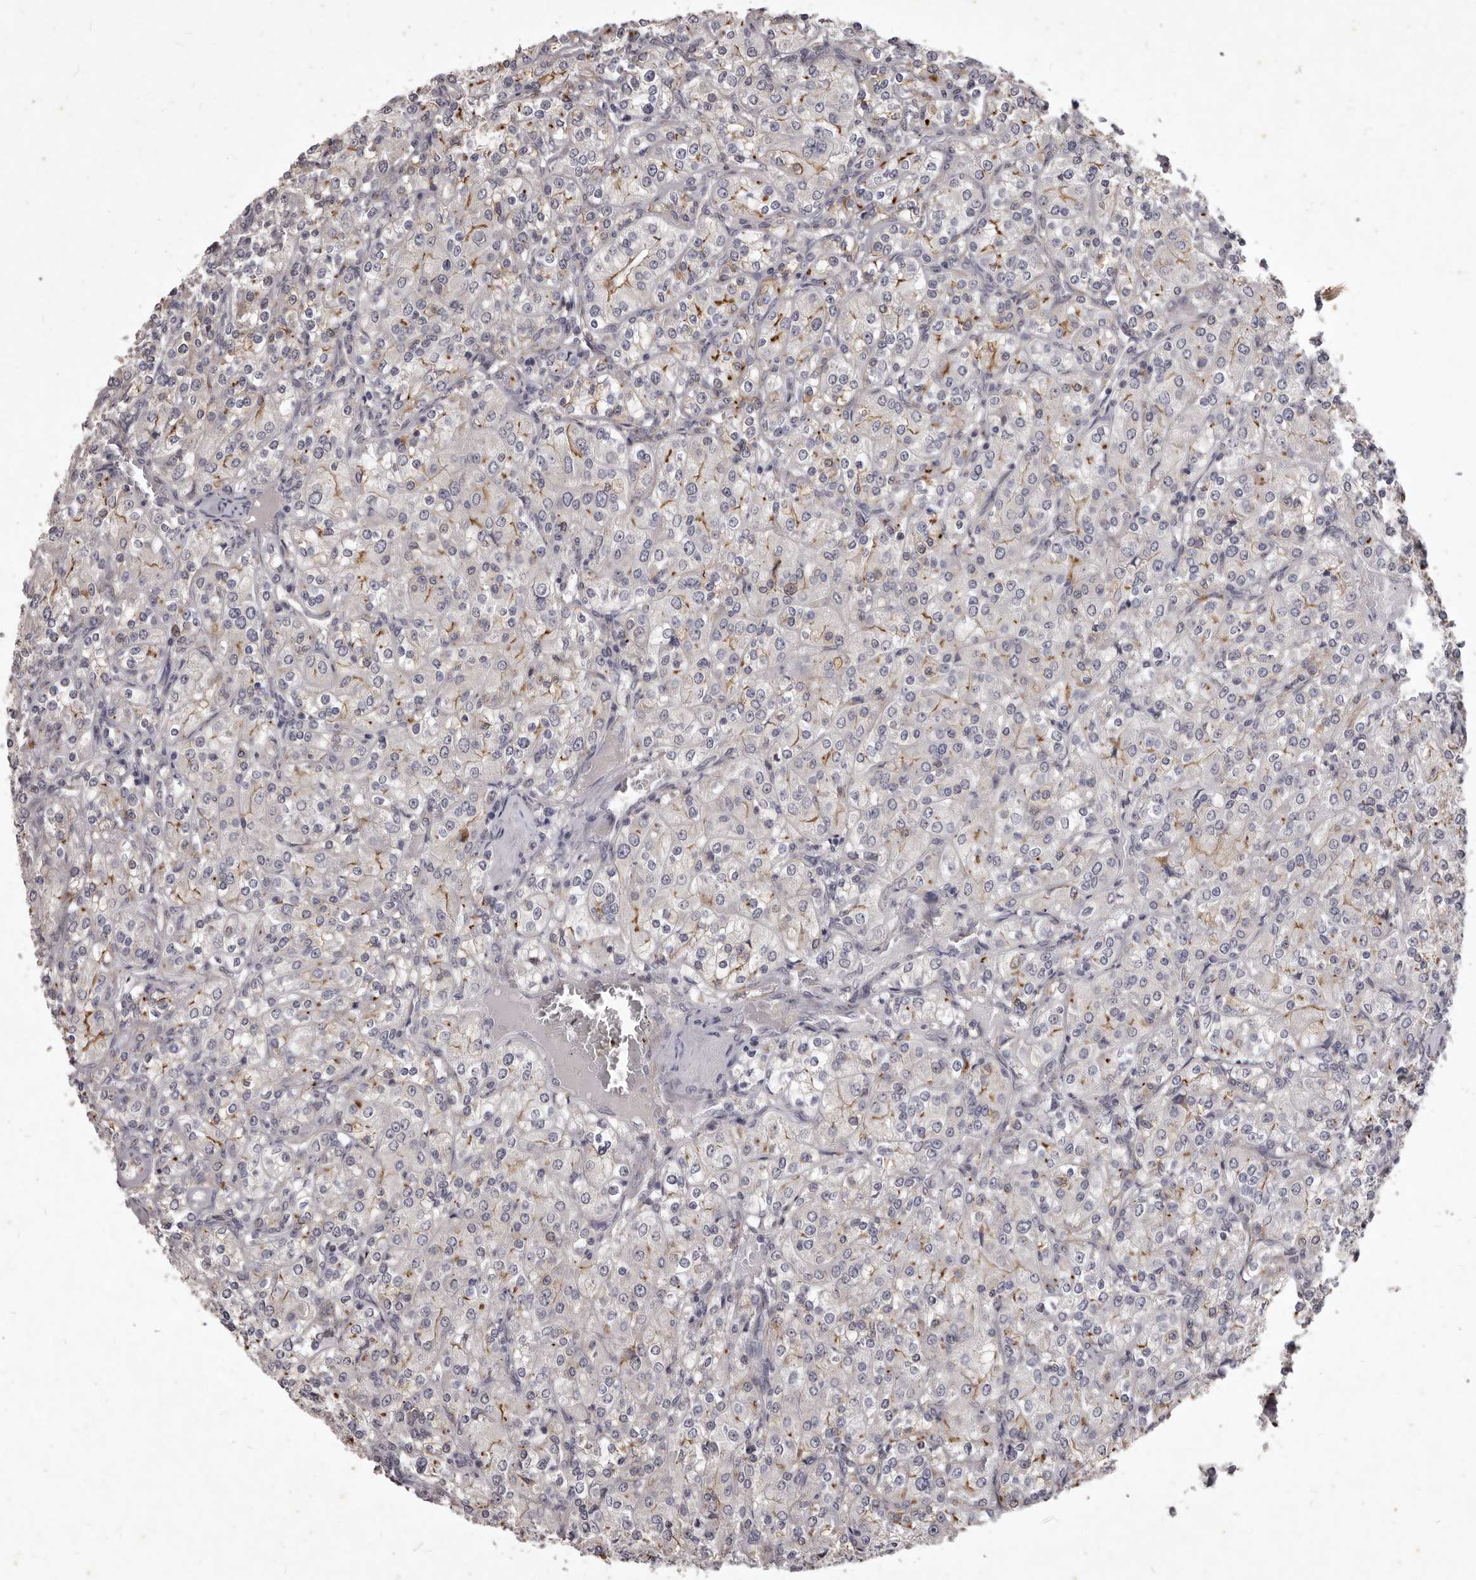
{"staining": {"intensity": "moderate", "quantity": "<25%", "location": "cytoplasmic/membranous"}, "tissue": "renal cancer", "cell_type": "Tumor cells", "image_type": "cancer", "snomed": [{"axis": "morphology", "description": "Adenocarcinoma, NOS"}, {"axis": "topography", "description": "Kidney"}], "caption": "Immunohistochemistry (IHC) (DAB) staining of human renal cancer exhibits moderate cytoplasmic/membranous protein staining in approximately <25% of tumor cells.", "gene": "GPRC5C", "patient": {"sex": "male", "age": 77}}